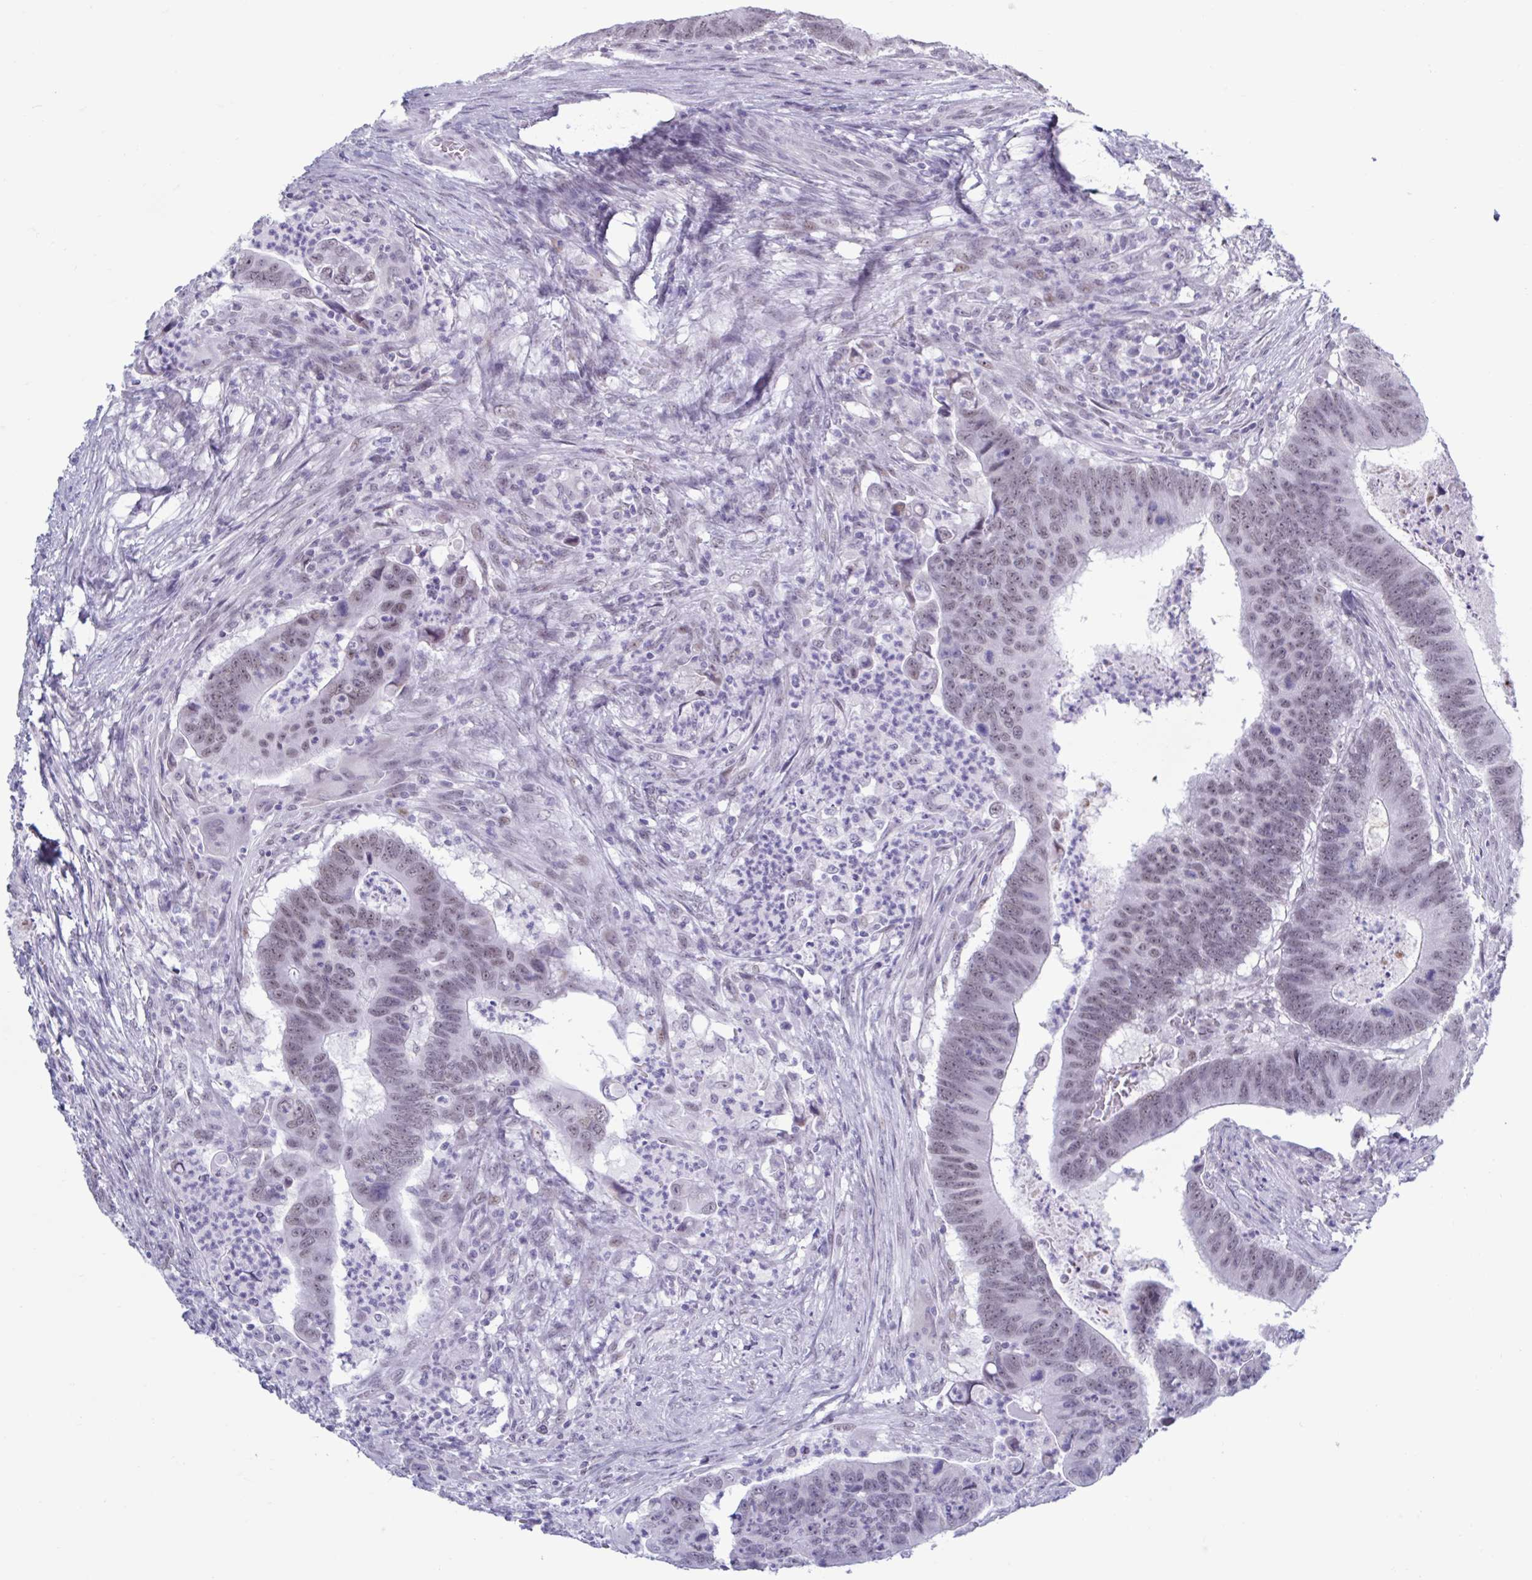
{"staining": {"intensity": "weak", "quantity": ">75%", "location": "nuclear"}, "tissue": "colorectal cancer", "cell_type": "Tumor cells", "image_type": "cancer", "snomed": [{"axis": "morphology", "description": "Adenocarcinoma, NOS"}, {"axis": "topography", "description": "Colon"}], "caption": "A brown stain highlights weak nuclear expression of a protein in colorectal cancer (adenocarcinoma) tumor cells.", "gene": "MSMB", "patient": {"sex": "male", "age": 62}}